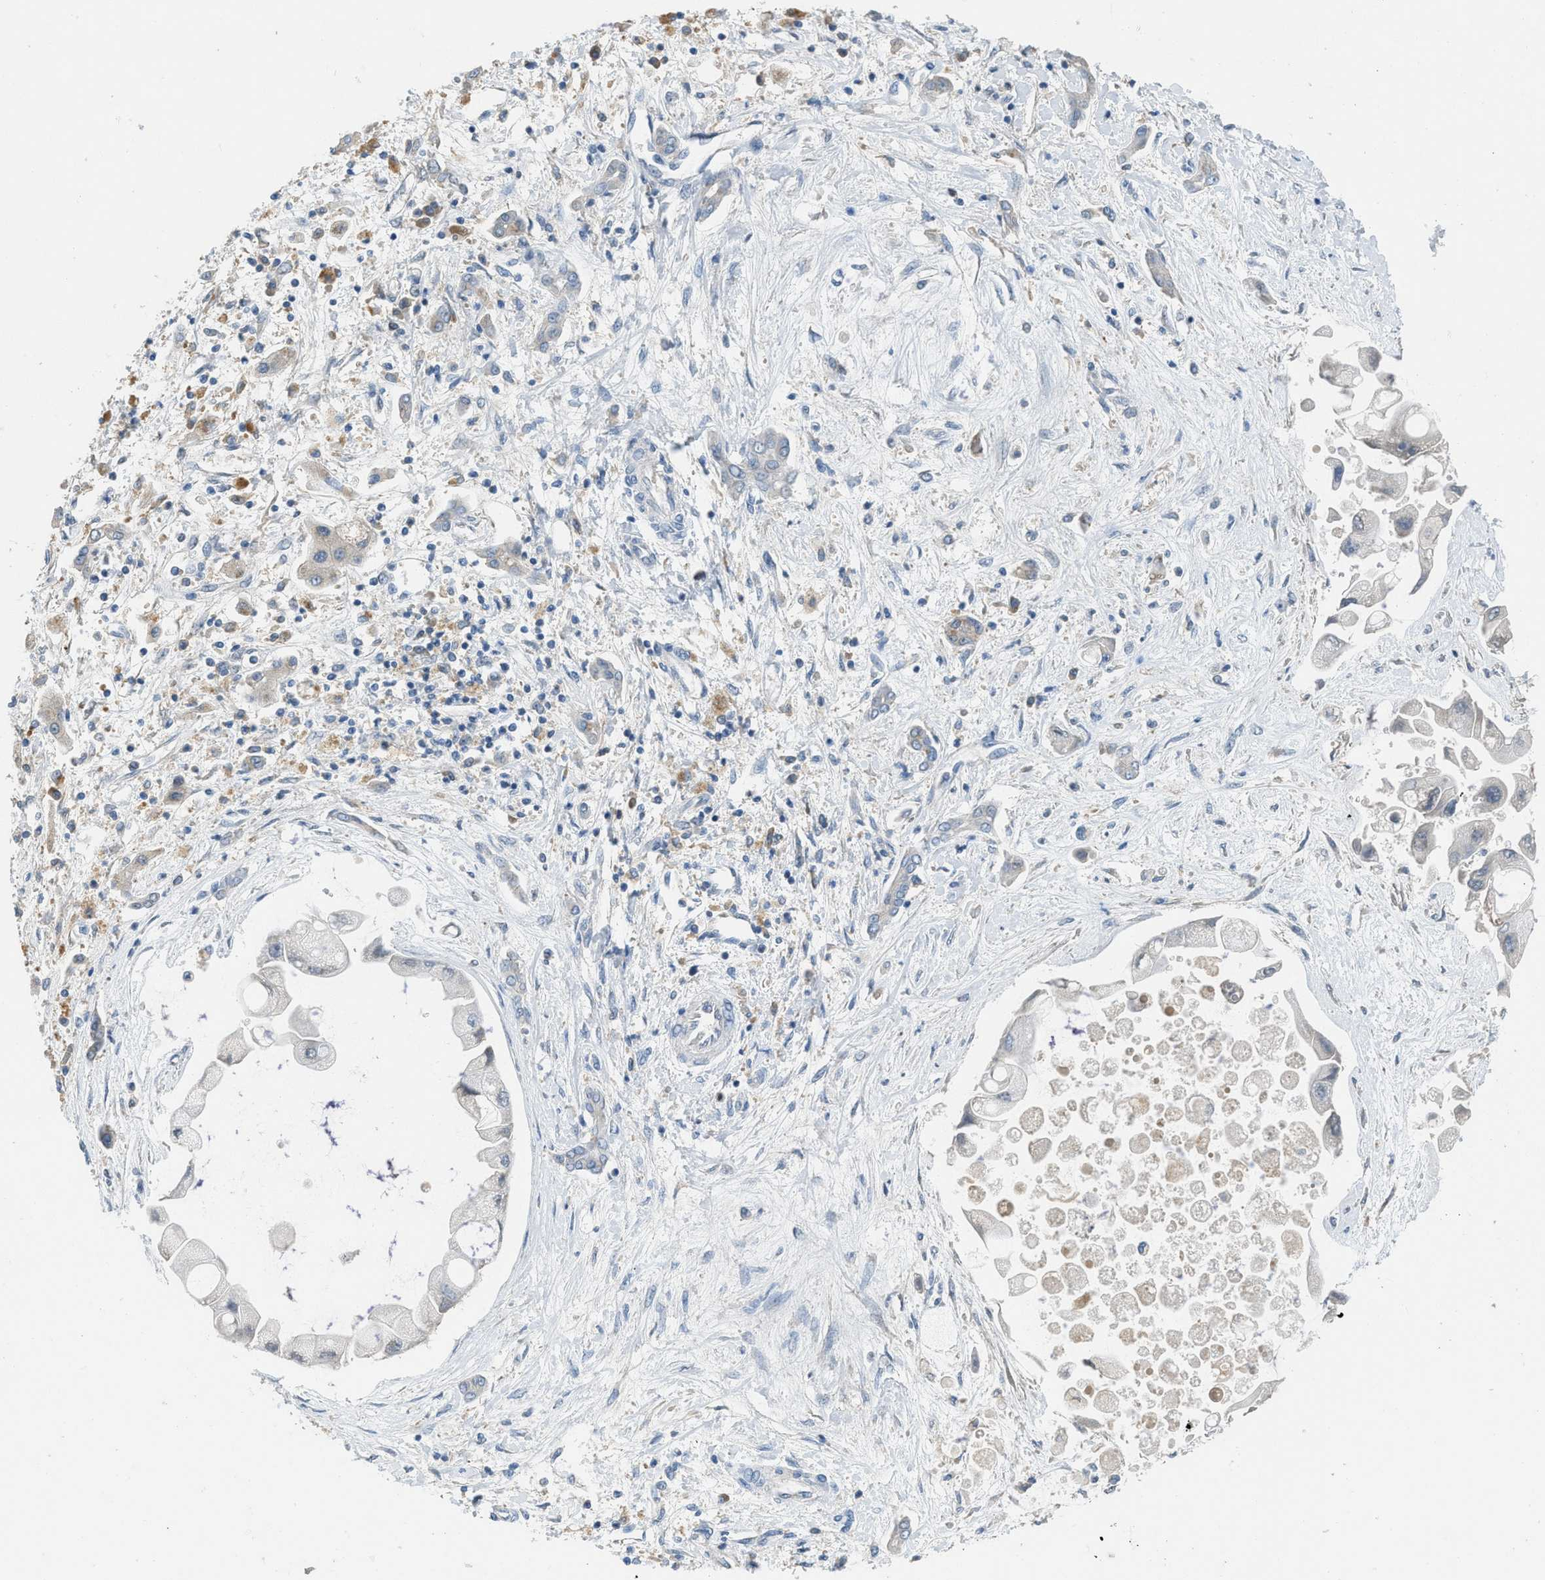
{"staining": {"intensity": "negative", "quantity": "none", "location": "none"}, "tissue": "liver cancer", "cell_type": "Tumor cells", "image_type": "cancer", "snomed": [{"axis": "morphology", "description": "Cholangiocarcinoma"}, {"axis": "topography", "description": "Liver"}], "caption": "Tumor cells show no significant expression in liver cancer.", "gene": "MIS18A", "patient": {"sex": "male", "age": 50}}